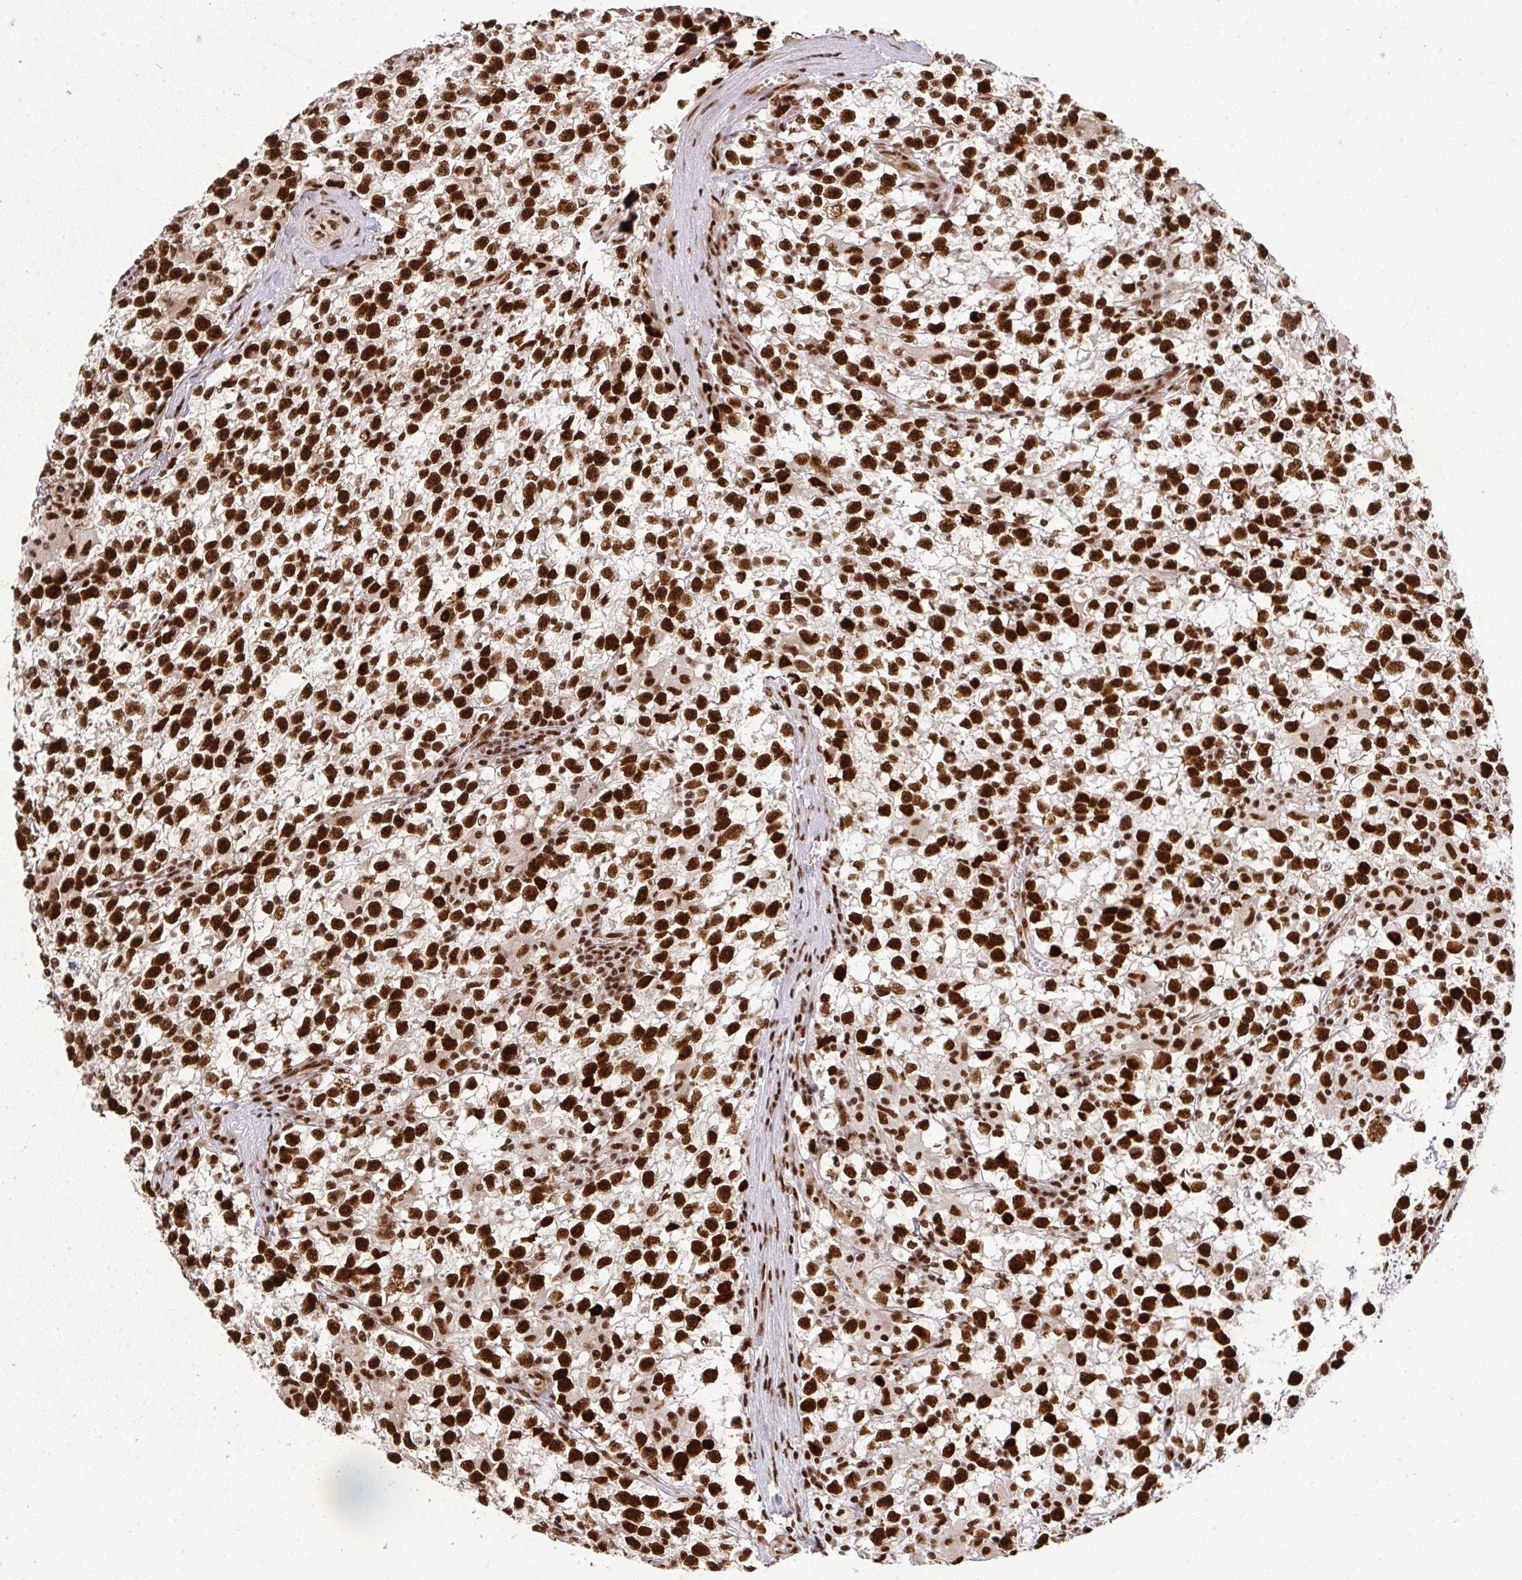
{"staining": {"intensity": "strong", "quantity": ">75%", "location": "nuclear"}, "tissue": "testis cancer", "cell_type": "Tumor cells", "image_type": "cancer", "snomed": [{"axis": "morphology", "description": "Seminoma, NOS"}, {"axis": "topography", "description": "Testis"}], "caption": "Brown immunohistochemical staining in human testis cancer (seminoma) exhibits strong nuclear staining in about >75% of tumor cells. (DAB IHC, brown staining for protein, blue staining for nuclei).", "gene": "U2AF1", "patient": {"sex": "male", "age": 31}}